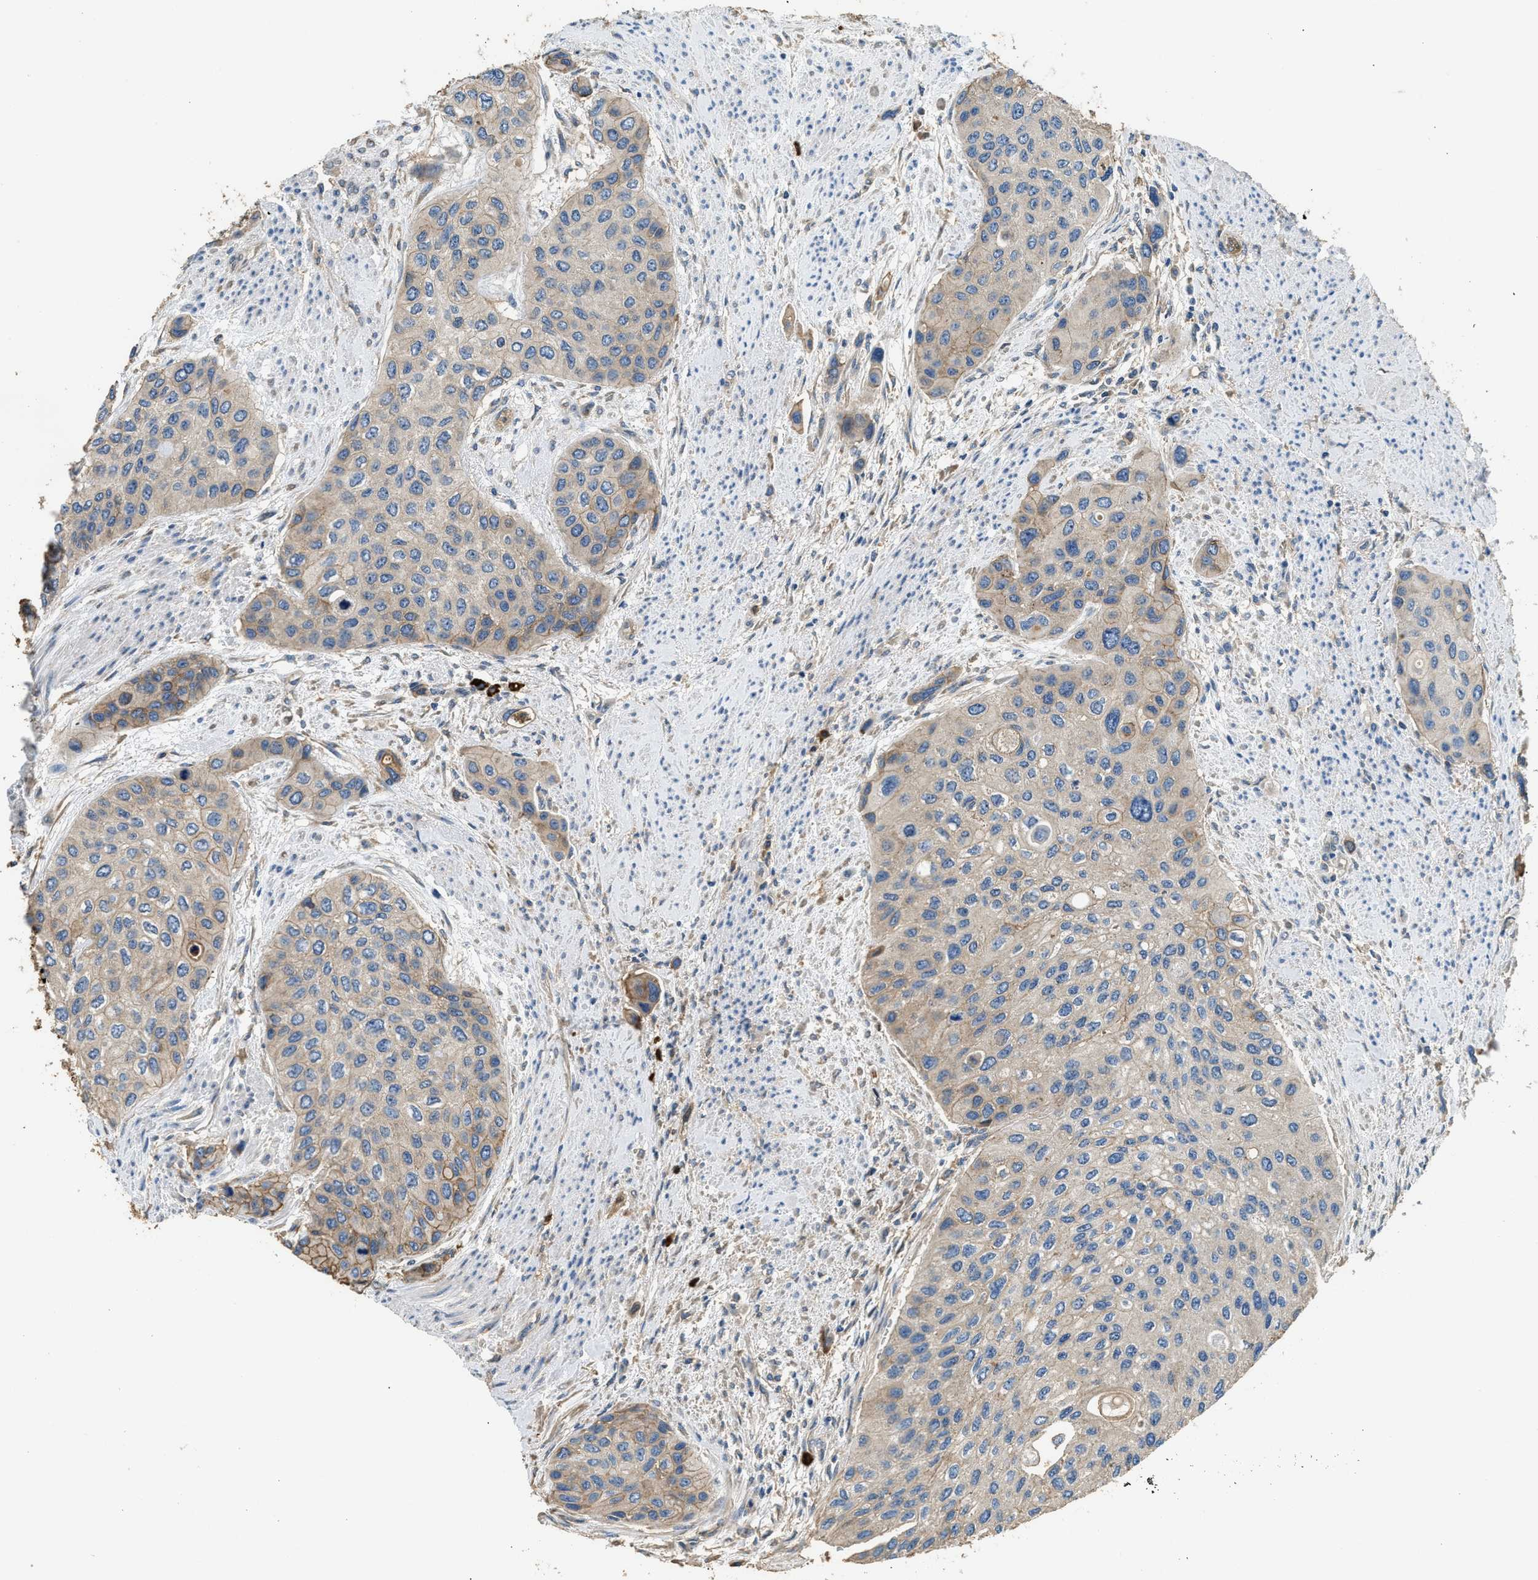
{"staining": {"intensity": "weak", "quantity": "25%-75%", "location": "cytoplasmic/membranous"}, "tissue": "urothelial cancer", "cell_type": "Tumor cells", "image_type": "cancer", "snomed": [{"axis": "morphology", "description": "Urothelial carcinoma, High grade"}, {"axis": "topography", "description": "Urinary bladder"}], "caption": "Protein staining by IHC reveals weak cytoplasmic/membranous staining in approximately 25%-75% of tumor cells in urothelial carcinoma (high-grade).", "gene": "ANXA3", "patient": {"sex": "female", "age": 56}}